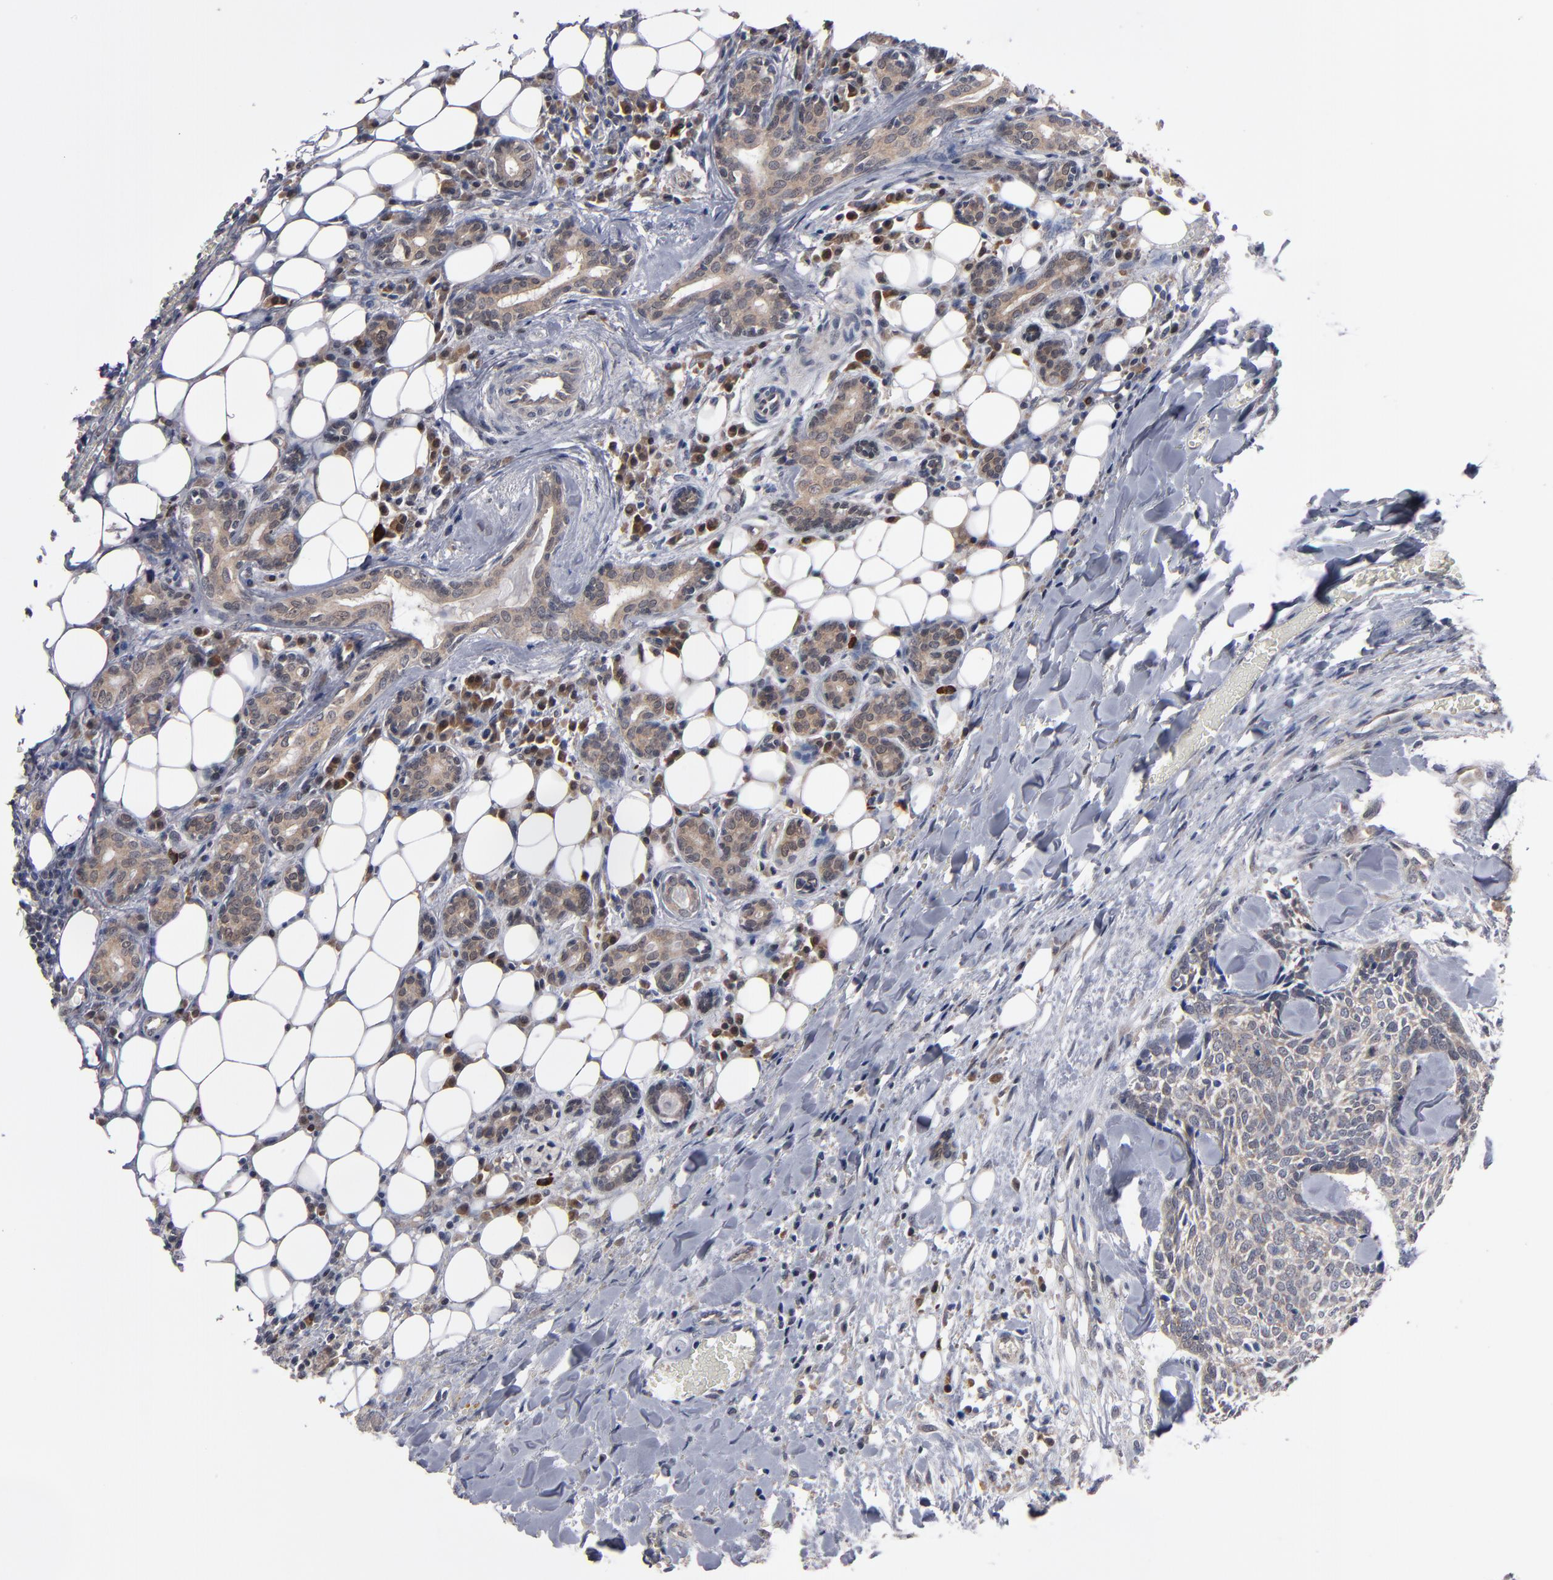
{"staining": {"intensity": "weak", "quantity": "25%-75%", "location": "cytoplasmic/membranous"}, "tissue": "head and neck cancer", "cell_type": "Tumor cells", "image_type": "cancer", "snomed": [{"axis": "morphology", "description": "Squamous cell carcinoma, NOS"}, {"axis": "topography", "description": "Salivary gland"}, {"axis": "topography", "description": "Head-Neck"}], "caption": "There is low levels of weak cytoplasmic/membranous staining in tumor cells of head and neck cancer (squamous cell carcinoma), as demonstrated by immunohistochemical staining (brown color).", "gene": "ALG13", "patient": {"sex": "male", "age": 70}}